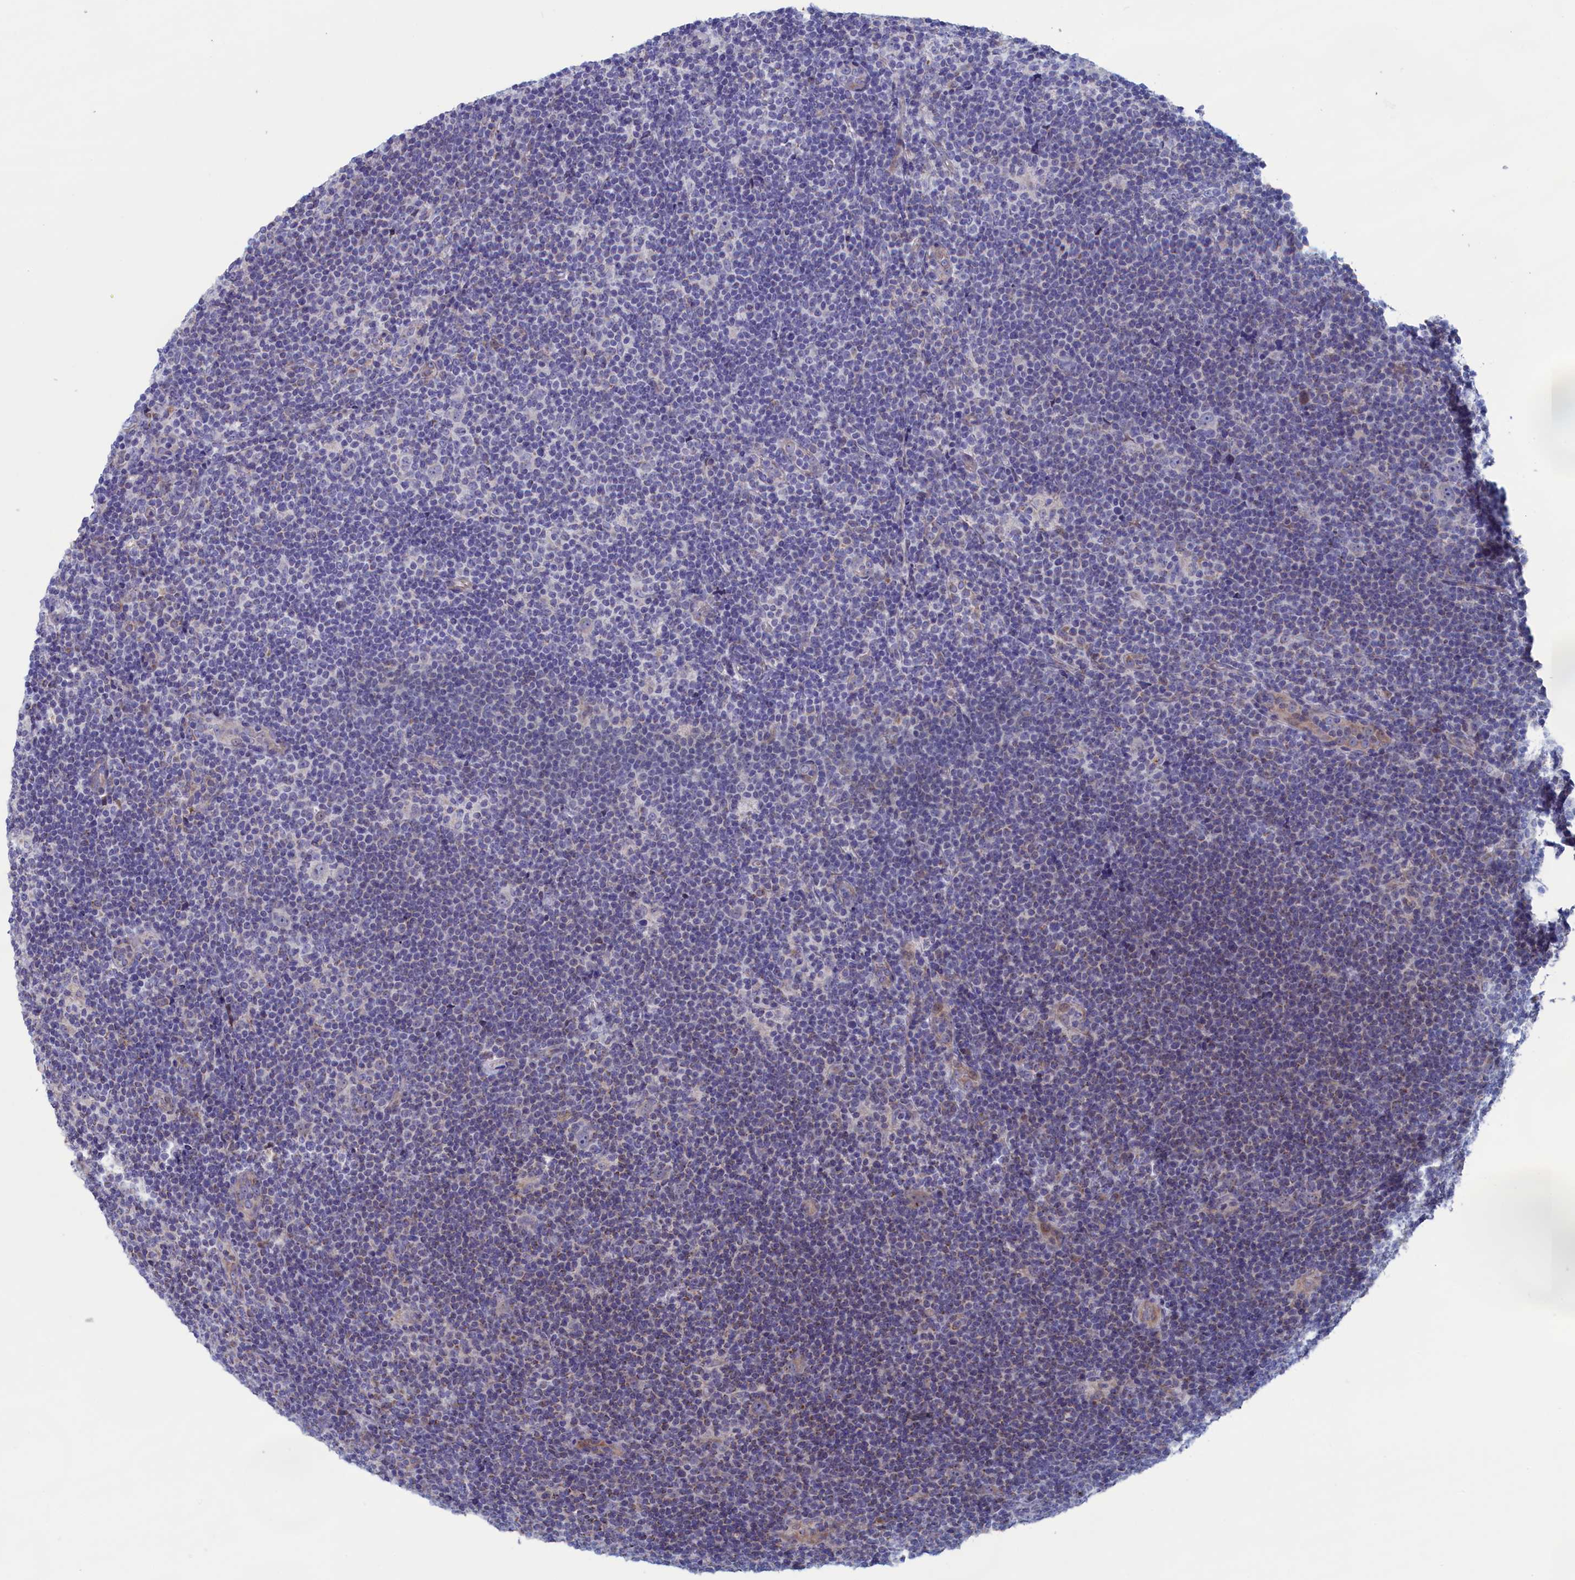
{"staining": {"intensity": "negative", "quantity": "none", "location": "none"}, "tissue": "lymphoma", "cell_type": "Tumor cells", "image_type": "cancer", "snomed": [{"axis": "morphology", "description": "Hodgkin's disease, NOS"}, {"axis": "topography", "description": "Lymph node"}], "caption": "A high-resolution histopathology image shows immunohistochemistry (IHC) staining of lymphoma, which shows no significant staining in tumor cells.", "gene": "NIBAN3", "patient": {"sex": "female", "age": 57}}